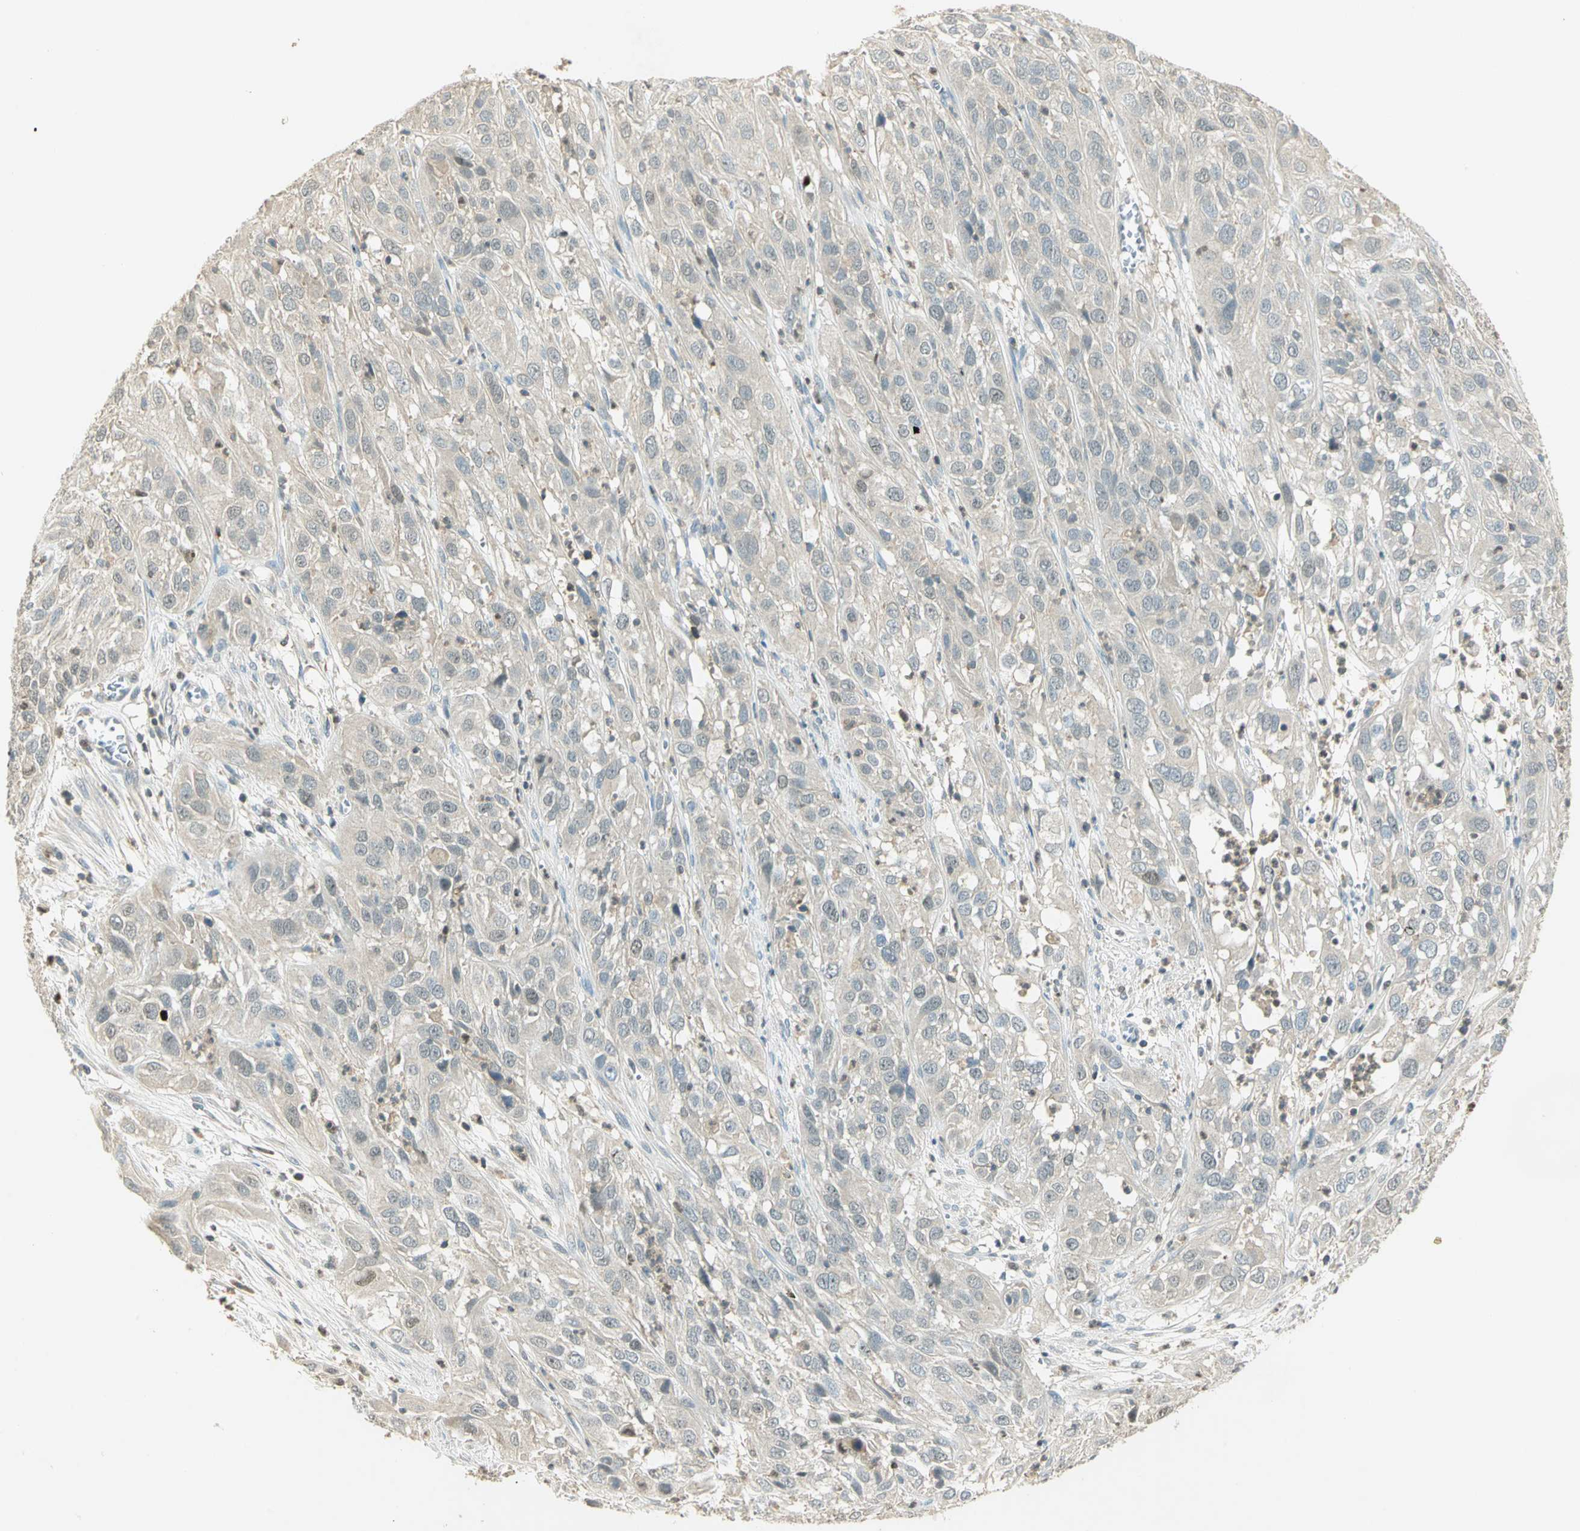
{"staining": {"intensity": "weak", "quantity": "25%-75%", "location": "cytoplasmic/membranous"}, "tissue": "cervical cancer", "cell_type": "Tumor cells", "image_type": "cancer", "snomed": [{"axis": "morphology", "description": "Squamous cell carcinoma, NOS"}, {"axis": "topography", "description": "Cervix"}], "caption": "Protein expression by immunohistochemistry displays weak cytoplasmic/membranous staining in about 25%-75% of tumor cells in cervical cancer. Immunohistochemistry stains the protein in brown and the nuclei are stained blue.", "gene": "BIRC2", "patient": {"sex": "female", "age": 32}}